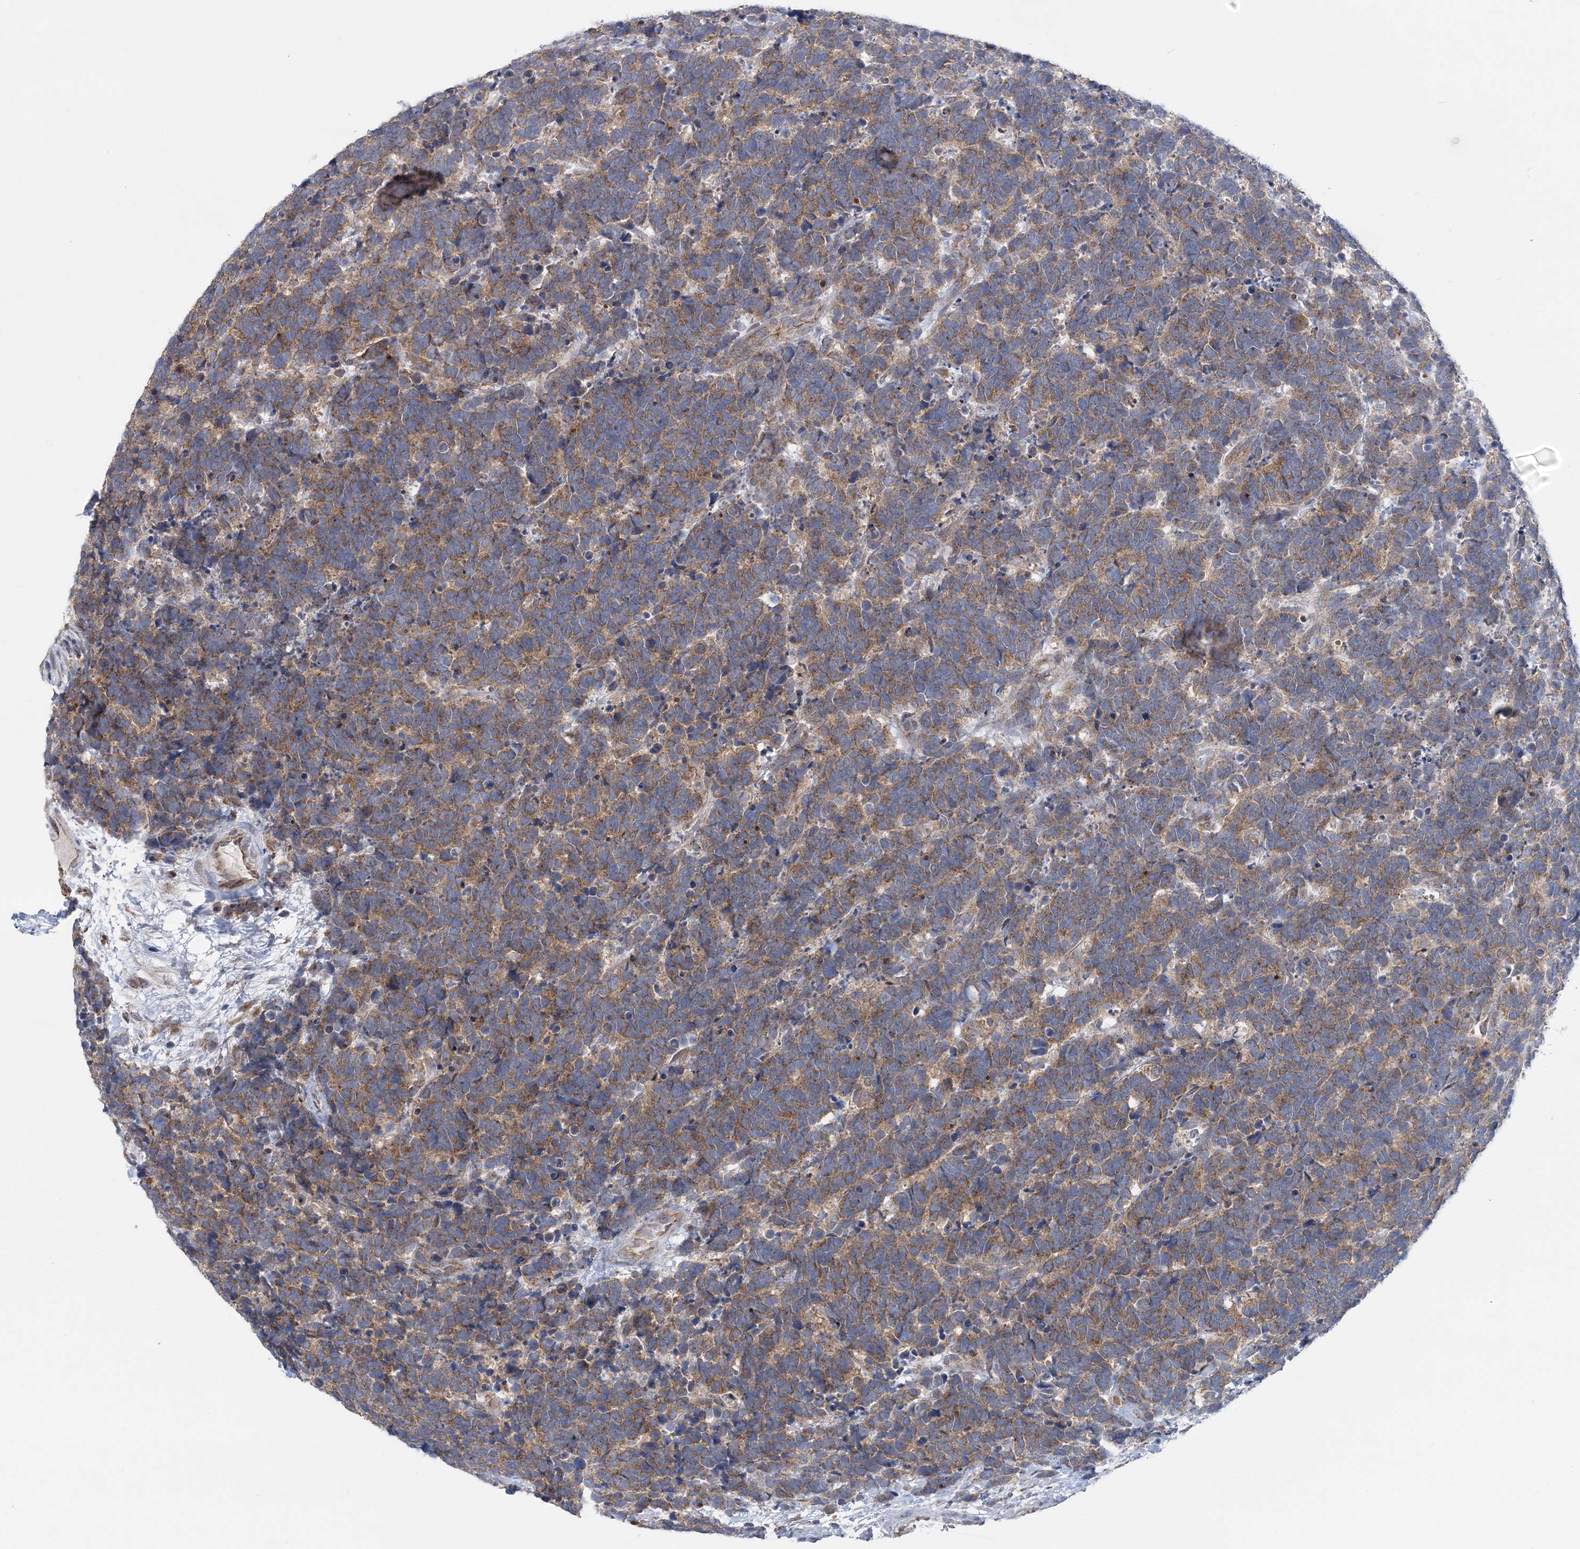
{"staining": {"intensity": "moderate", "quantity": ">75%", "location": "cytoplasmic/membranous"}, "tissue": "carcinoid", "cell_type": "Tumor cells", "image_type": "cancer", "snomed": [{"axis": "morphology", "description": "Carcinoma, NOS"}, {"axis": "morphology", "description": "Carcinoid, malignant, NOS"}, {"axis": "topography", "description": "Urinary bladder"}], "caption": "A brown stain shows moderate cytoplasmic/membranous expression of a protein in human carcinoid (malignant) tumor cells.", "gene": "COPE", "patient": {"sex": "male", "age": 57}}